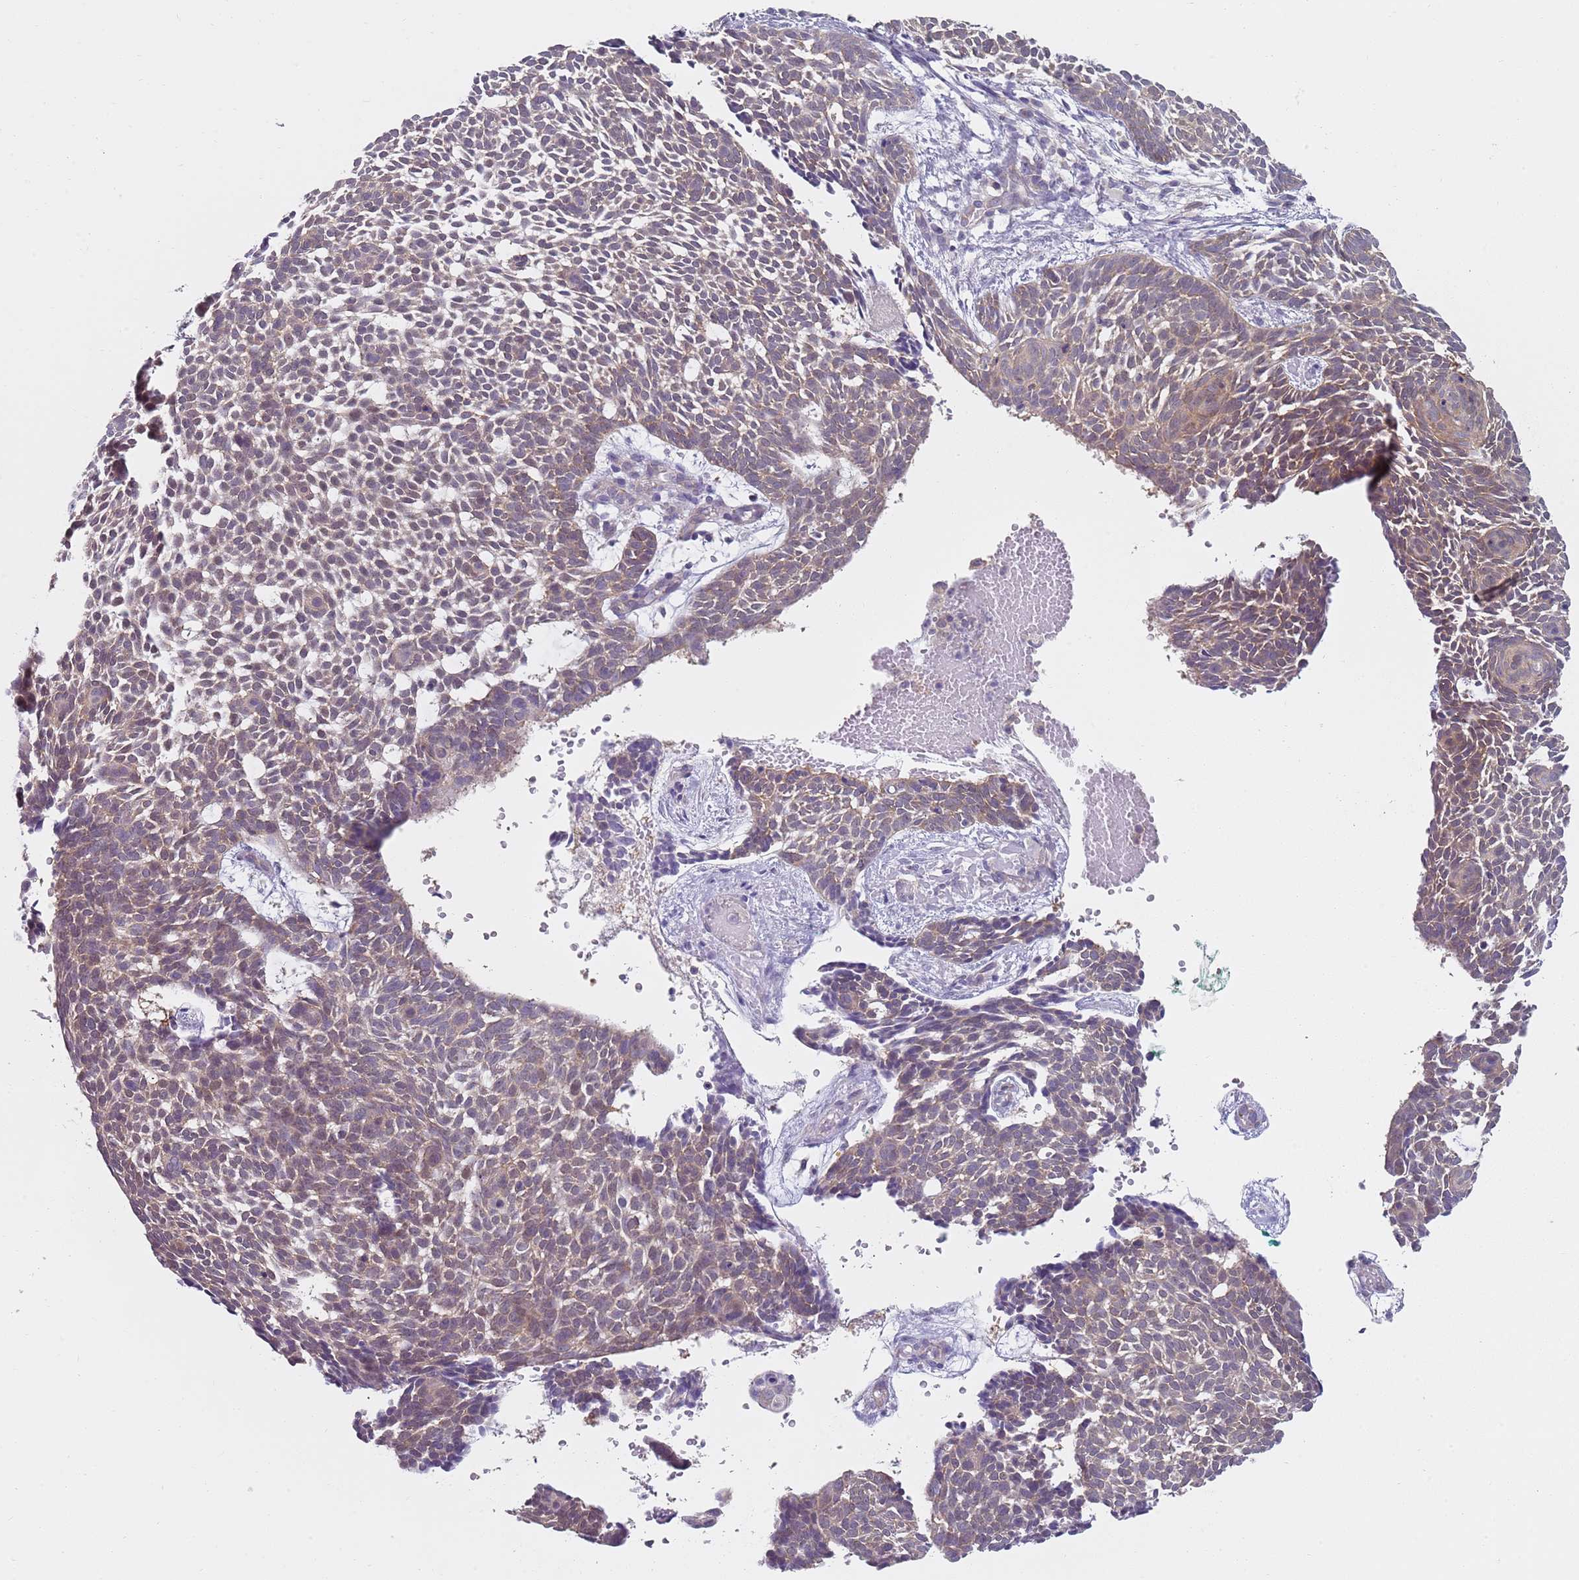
{"staining": {"intensity": "weak", "quantity": ">75%", "location": "cytoplasmic/membranous"}, "tissue": "skin cancer", "cell_type": "Tumor cells", "image_type": "cancer", "snomed": [{"axis": "morphology", "description": "Basal cell carcinoma"}, {"axis": "topography", "description": "Skin"}], "caption": "Approximately >75% of tumor cells in human basal cell carcinoma (skin) demonstrate weak cytoplasmic/membranous protein staining as visualized by brown immunohistochemical staining.", "gene": "SLC26A6", "patient": {"sex": "male", "age": 61}}